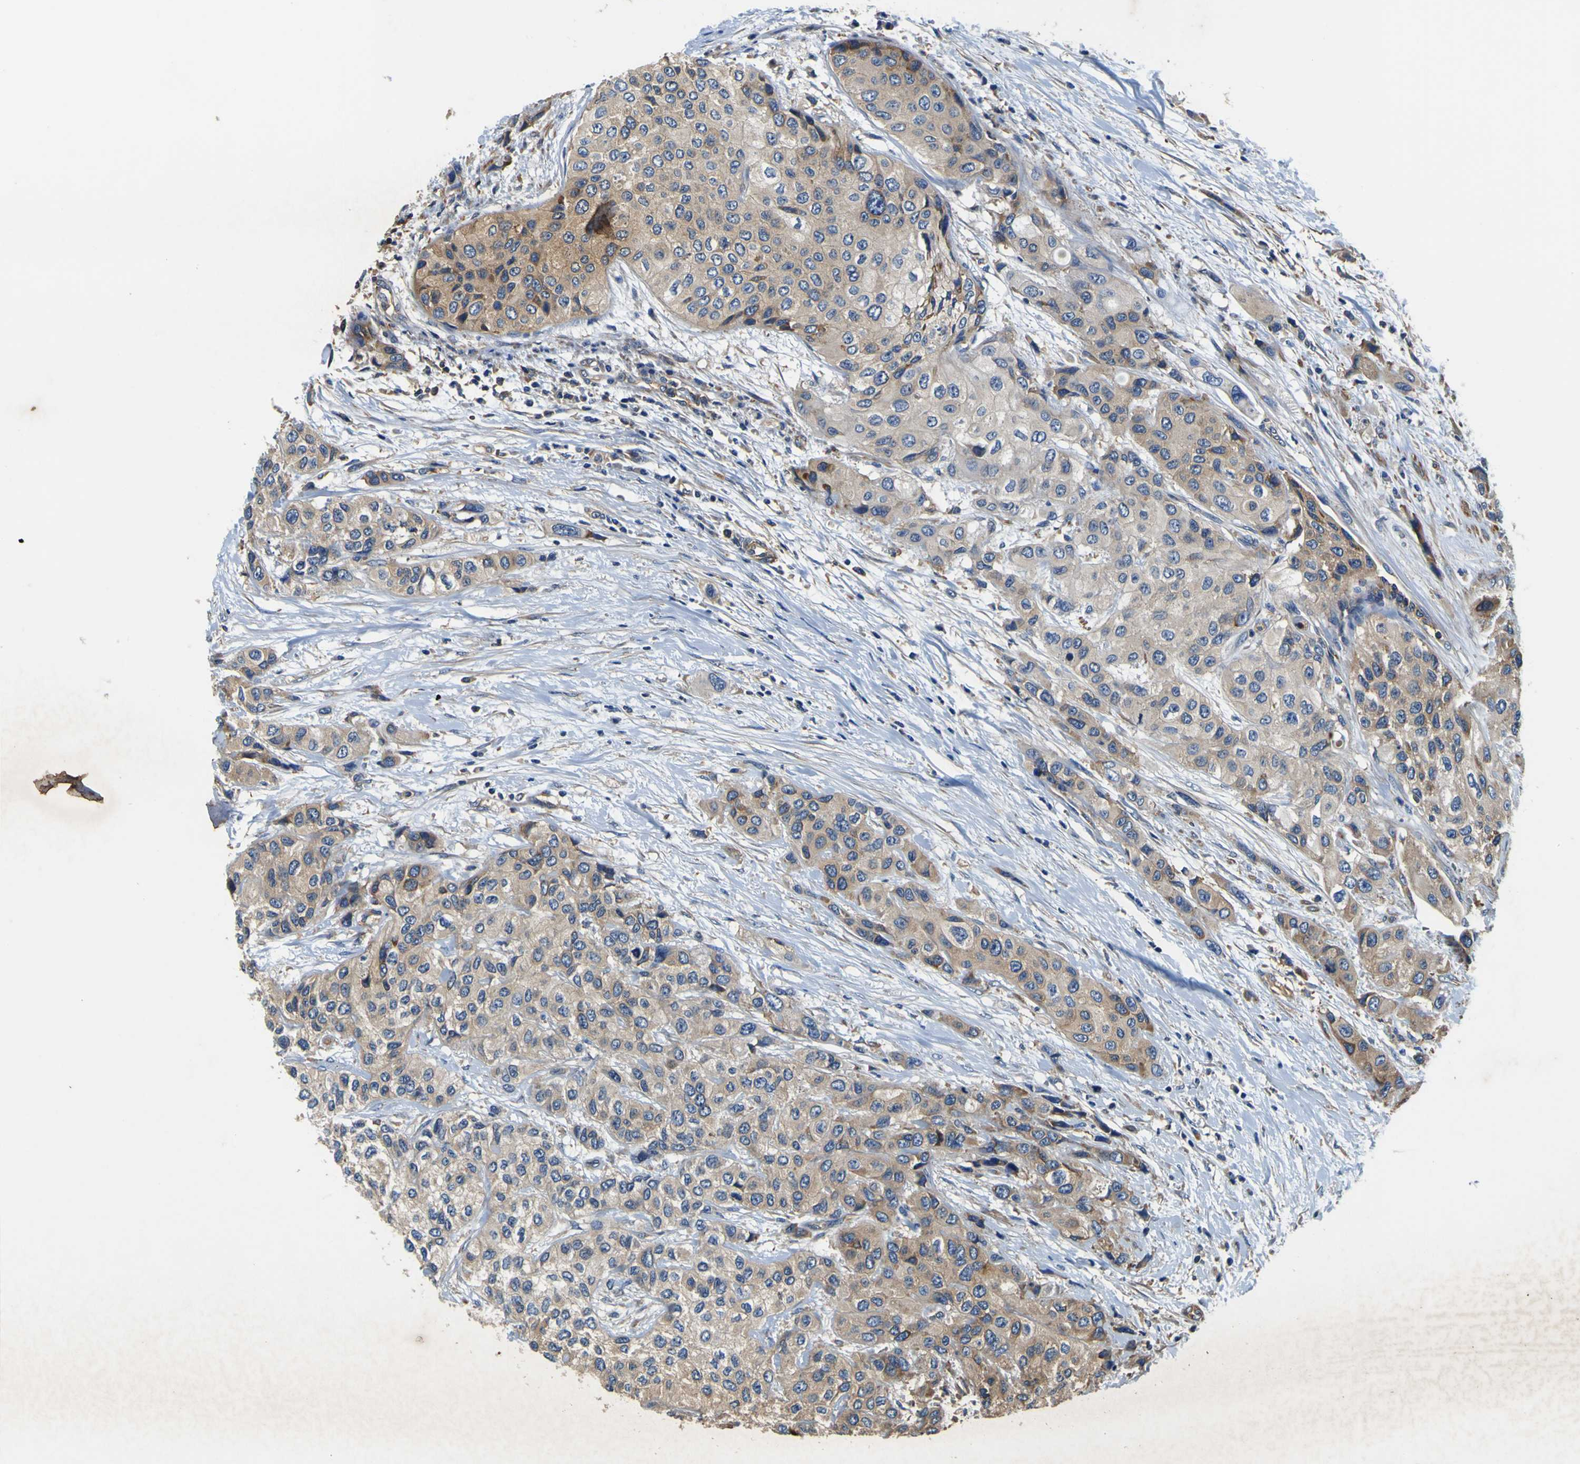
{"staining": {"intensity": "weak", "quantity": ">75%", "location": "cytoplasmic/membranous"}, "tissue": "urothelial cancer", "cell_type": "Tumor cells", "image_type": "cancer", "snomed": [{"axis": "morphology", "description": "Urothelial carcinoma, High grade"}, {"axis": "topography", "description": "Urinary bladder"}], "caption": "IHC histopathology image of human urothelial cancer stained for a protein (brown), which demonstrates low levels of weak cytoplasmic/membranous staining in about >75% of tumor cells.", "gene": "CNR2", "patient": {"sex": "female", "age": 56}}